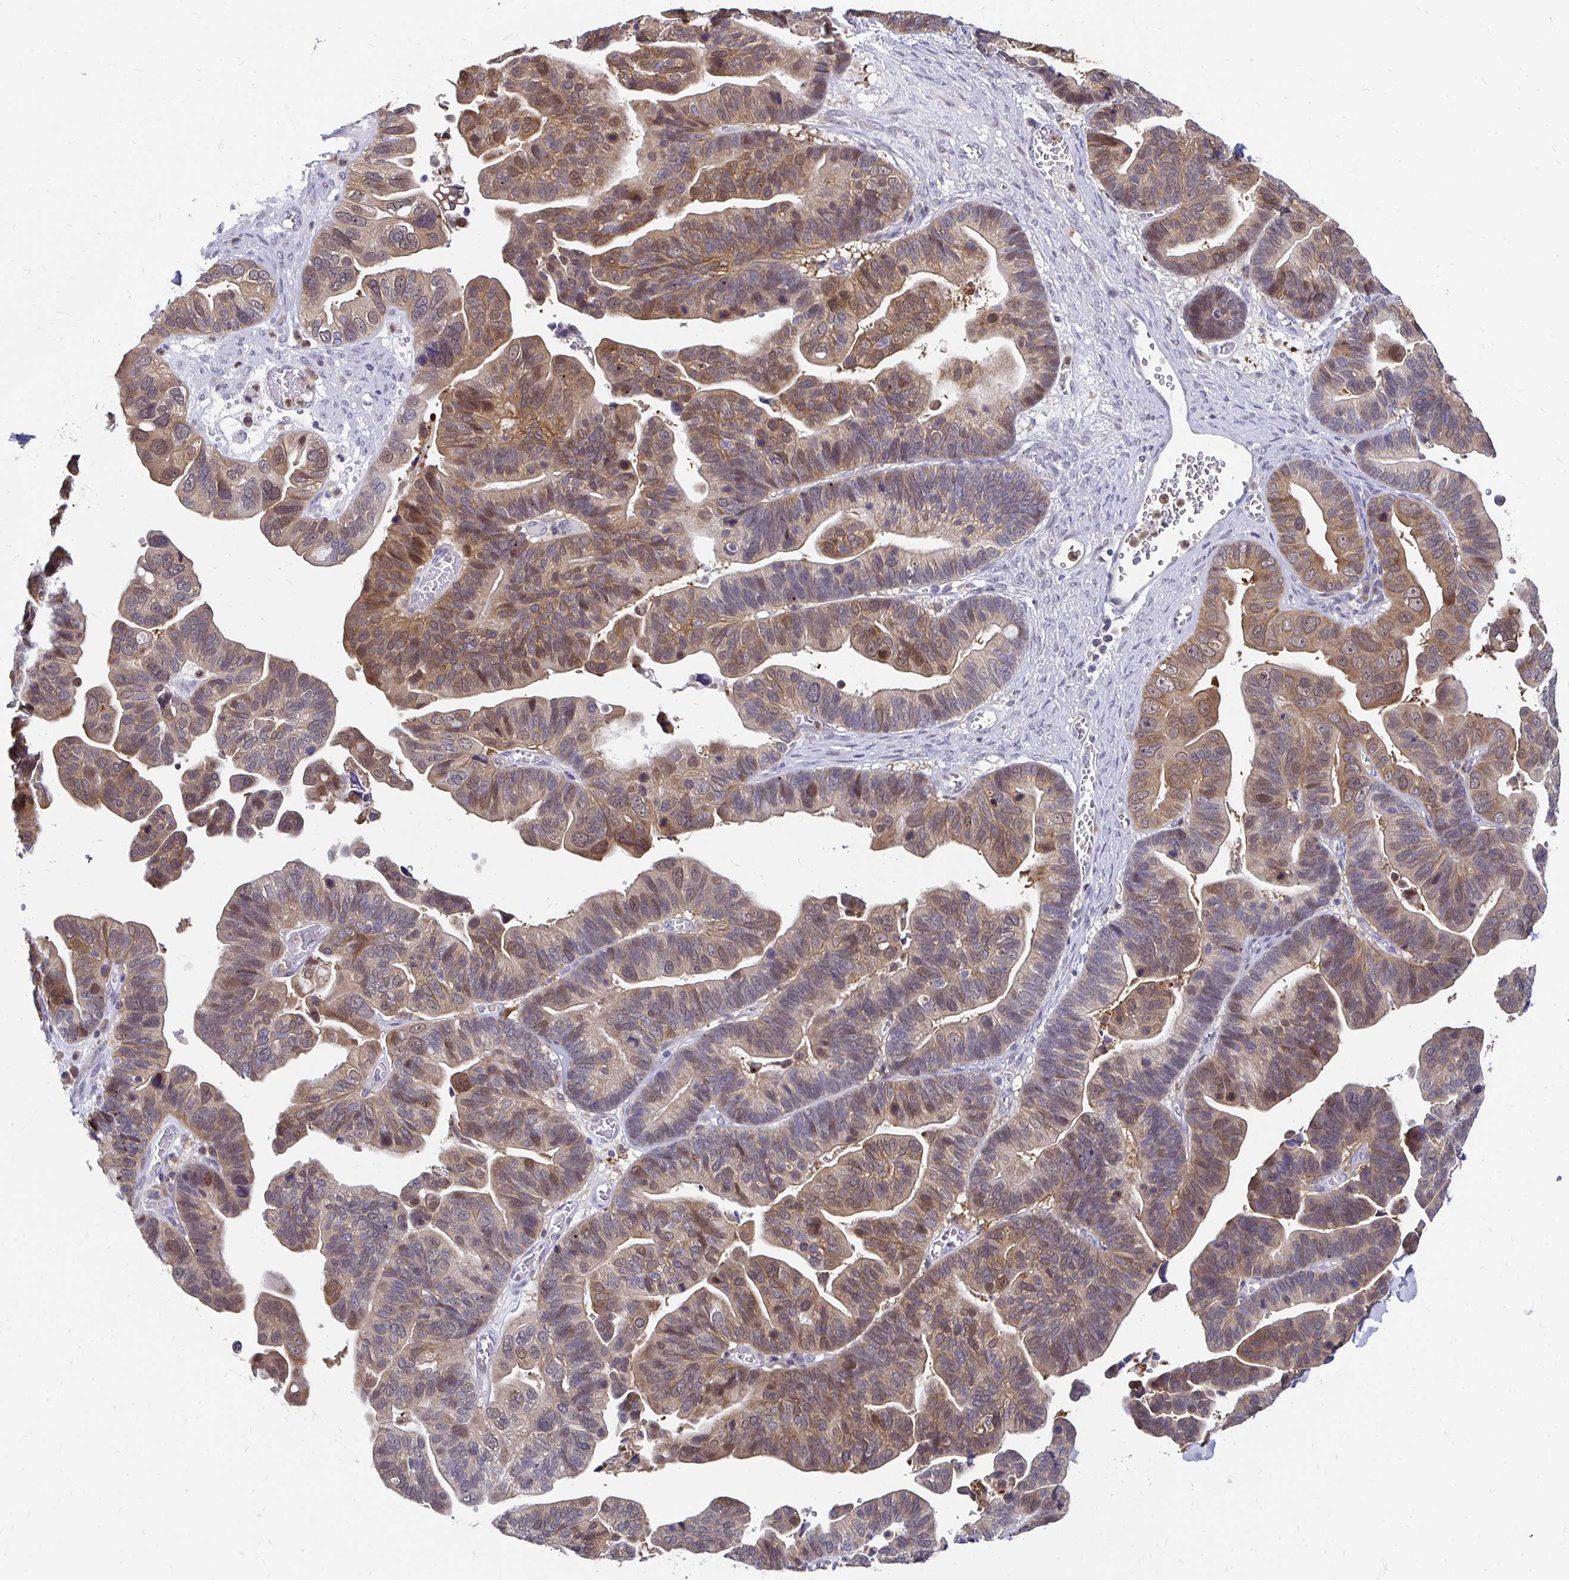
{"staining": {"intensity": "moderate", "quantity": "25%-75%", "location": "cytoplasmic/membranous,nuclear"}, "tissue": "ovarian cancer", "cell_type": "Tumor cells", "image_type": "cancer", "snomed": [{"axis": "morphology", "description": "Cystadenocarcinoma, serous, NOS"}, {"axis": "topography", "description": "Ovary"}], "caption": "Immunohistochemical staining of ovarian cancer (serous cystadenocarcinoma) displays moderate cytoplasmic/membranous and nuclear protein expression in about 25%-75% of tumor cells. (DAB IHC, brown staining for protein, blue staining for nuclei).", "gene": "PADI2", "patient": {"sex": "female", "age": 56}}